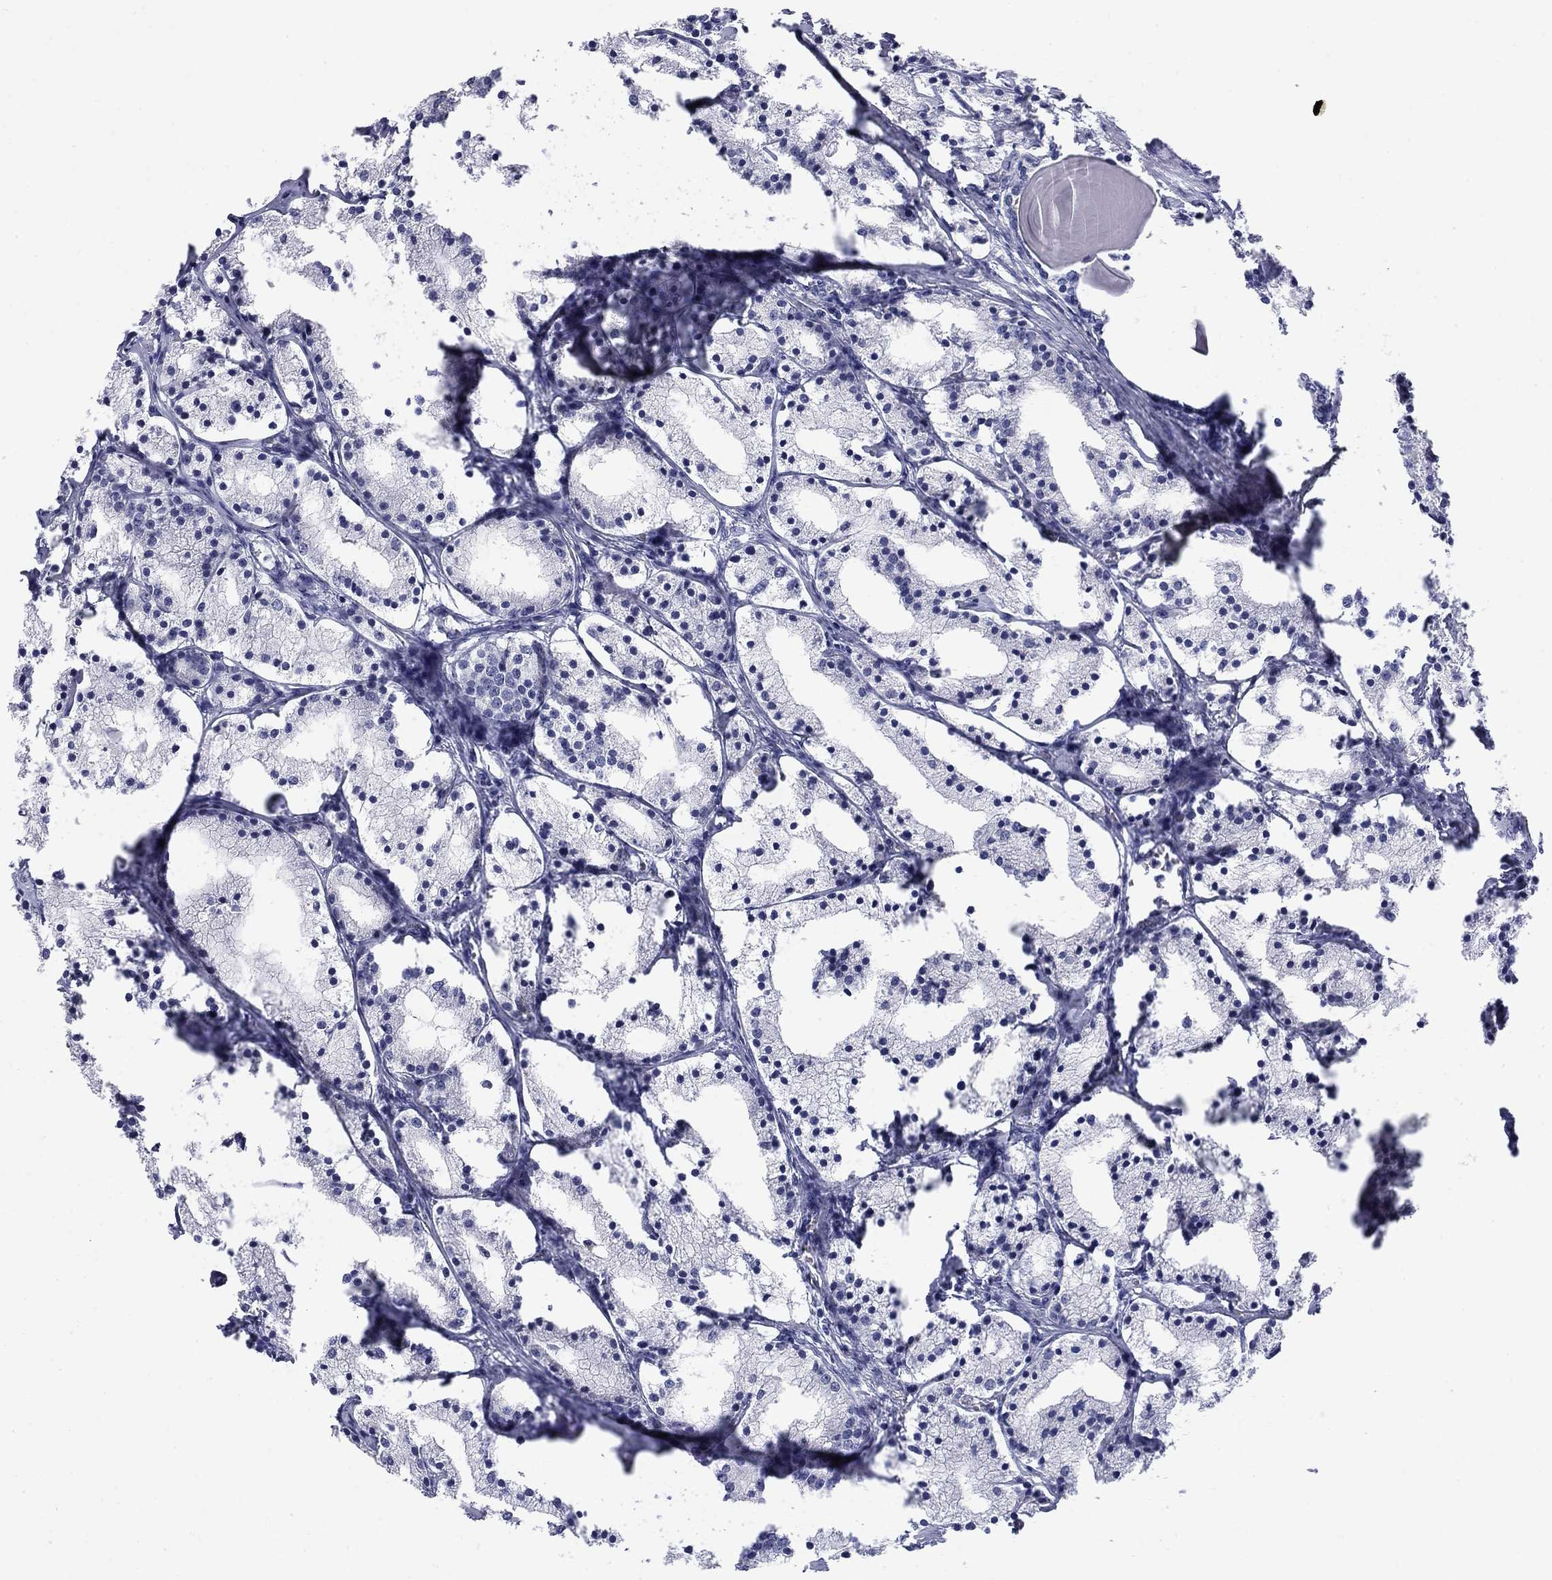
{"staining": {"intensity": "negative", "quantity": "none", "location": "none"}, "tissue": "prostate cancer", "cell_type": "Tumor cells", "image_type": "cancer", "snomed": [{"axis": "morphology", "description": "Adenocarcinoma, NOS"}, {"axis": "topography", "description": "Prostate"}], "caption": "IHC histopathology image of human adenocarcinoma (prostate) stained for a protein (brown), which shows no positivity in tumor cells.", "gene": "CACNA1A", "patient": {"sex": "male", "age": 69}}